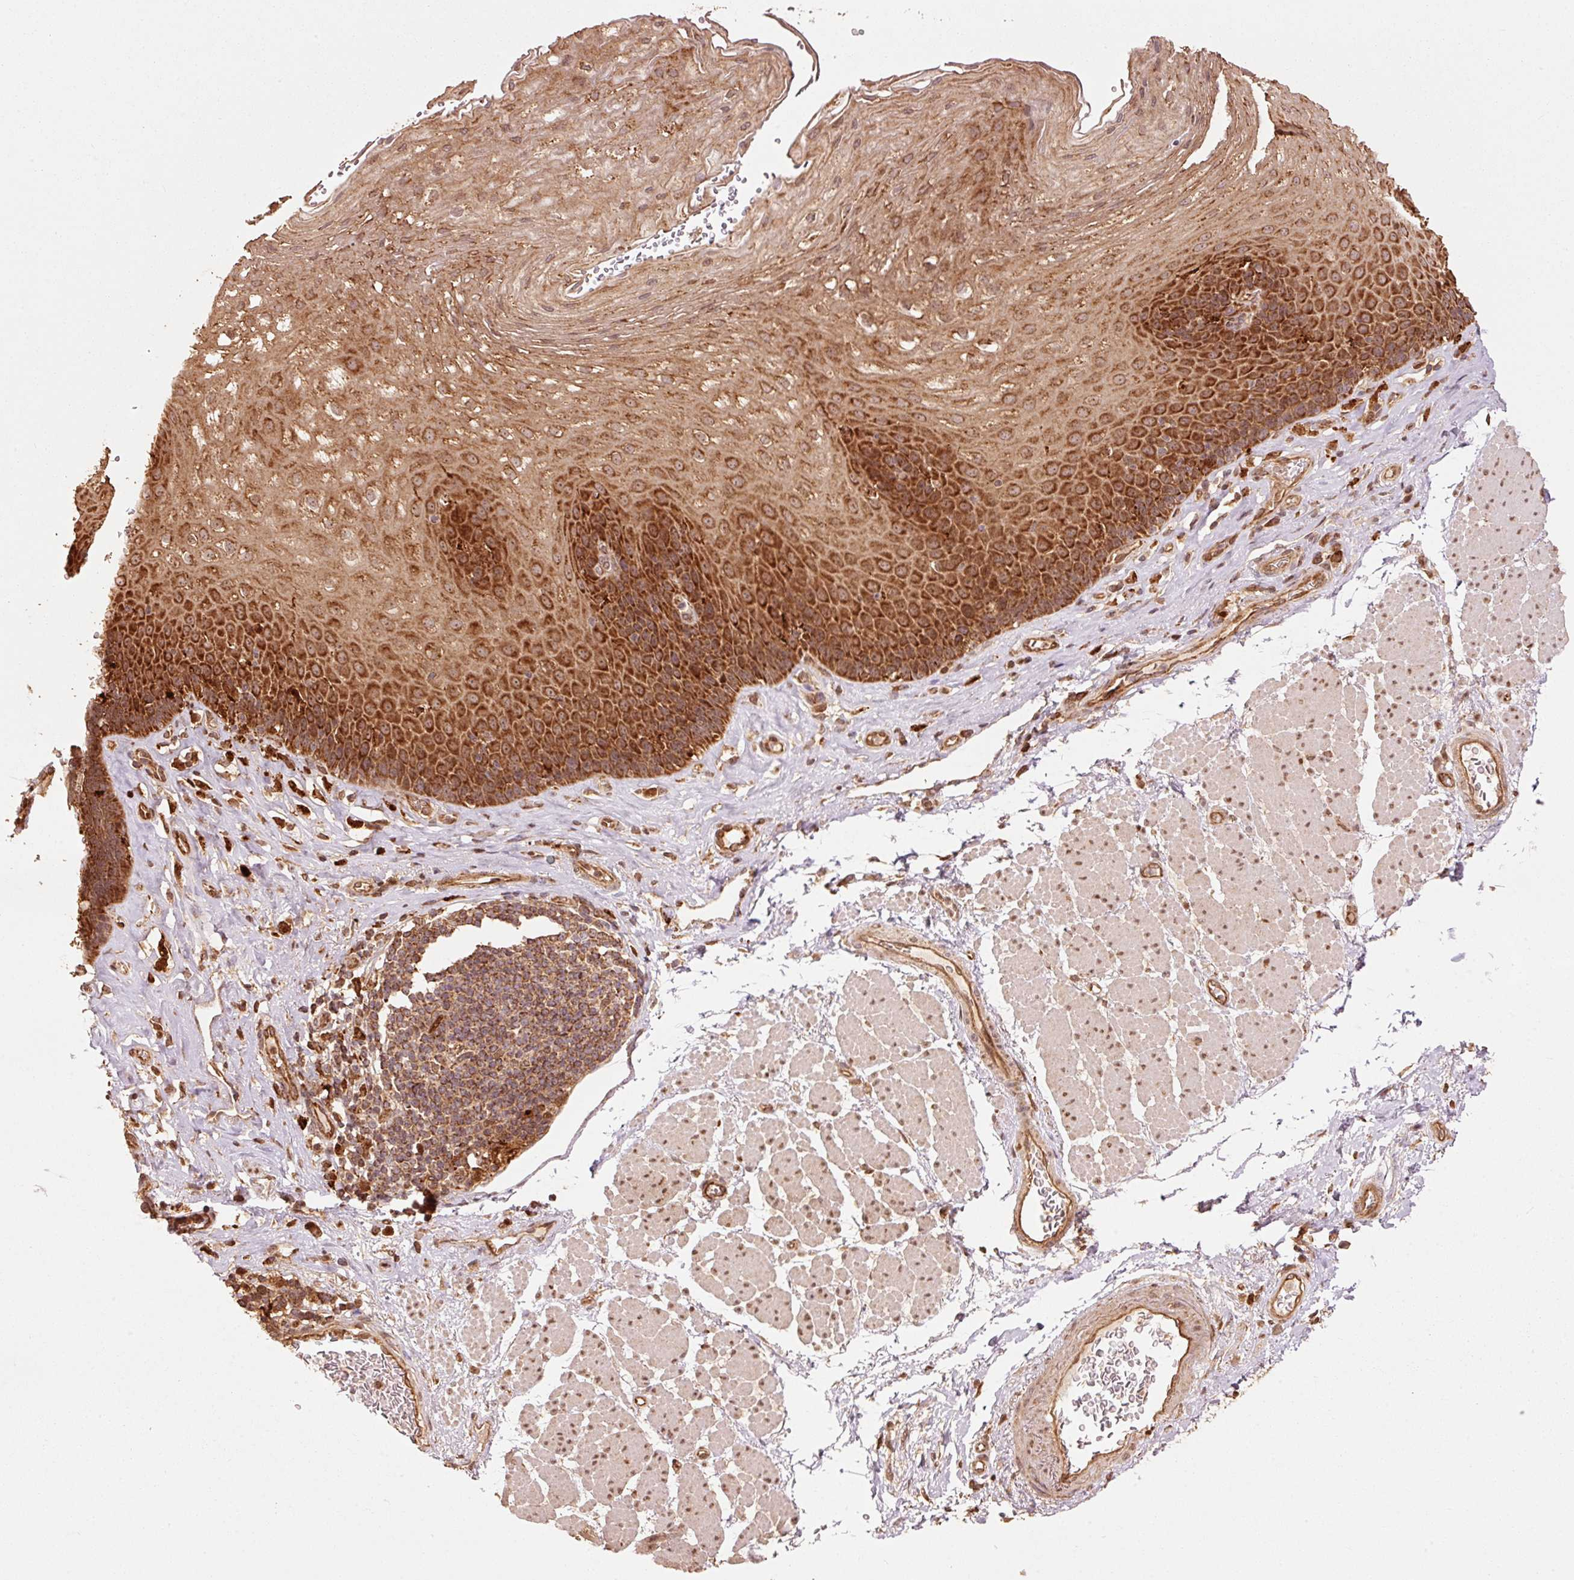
{"staining": {"intensity": "strong", "quantity": ">75%", "location": "cytoplasmic/membranous"}, "tissue": "esophagus", "cell_type": "Squamous epithelial cells", "image_type": "normal", "snomed": [{"axis": "morphology", "description": "Normal tissue, NOS"}, {"axis": "topography", "description": "Esophagus"}], "caption": "Squamous epithelial cells show strong cytoplasmic/membranous staining in approximately >75% of cells in unremarkable esophagus.", "gene": "MRPL16", "patient": {"sex": "female", "age": 66}}